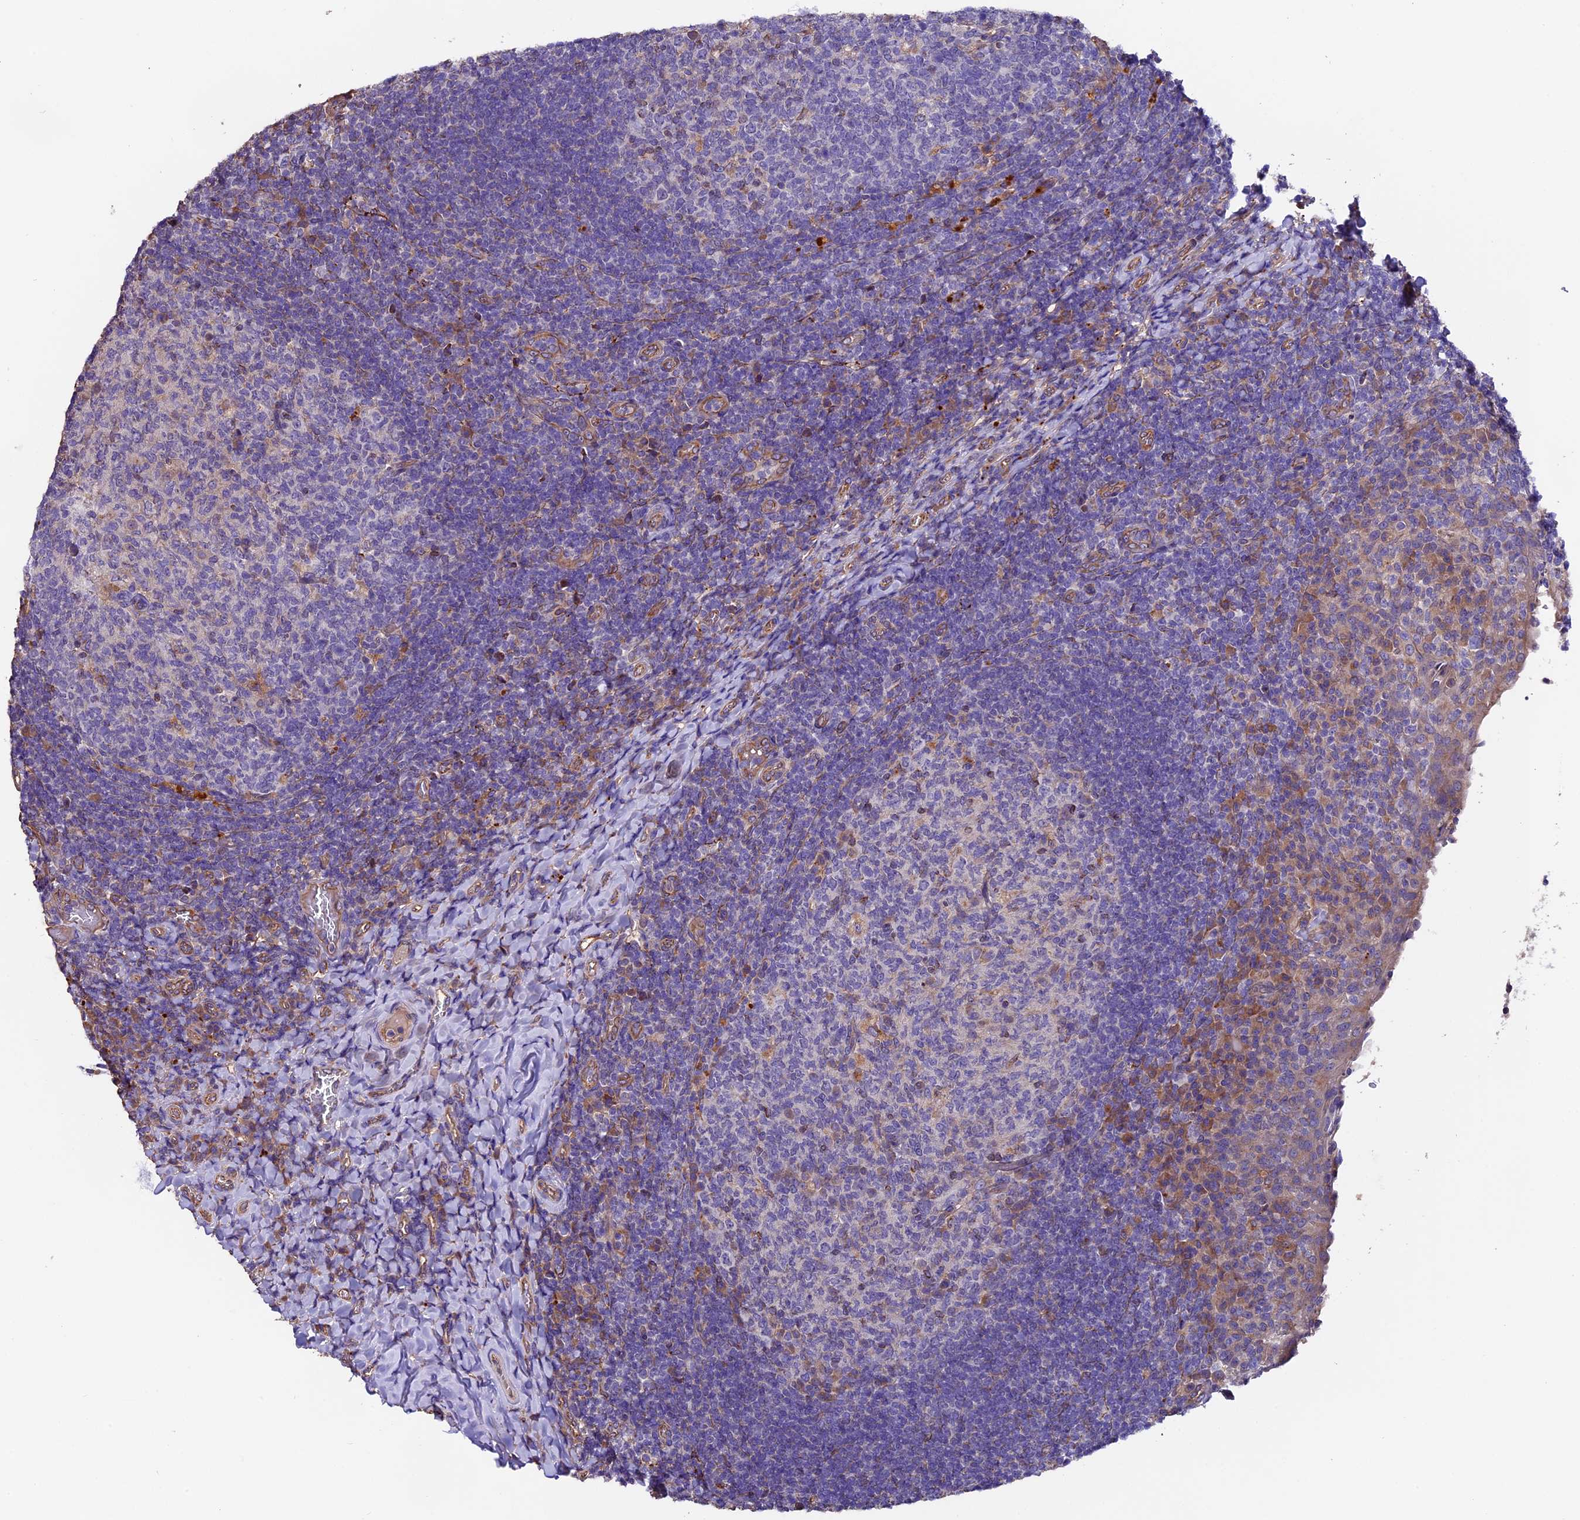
{"staining": {"intensity": "weak", "quantity": "<25%", "location": "cytoplasmic/membranous"}, "tissue": "tonsil", "cell_type": "Germinal center cells", "image_type": "normal", "snomed": [{"axis": "morphology", "description": "Normal tissue, NOS"}, {"axis": "topography", "description": "Tonsil"}], "caption": "A micrograph of tonsil stained for a protein displays no brown staining in germinal center cells. The staining is performed using DAB (3,3'-diaminobenzidine) brown chromogen with nuclei counter-stained in using hematoxylin.", "gene": "CLN5", "patient": {"sex": "female", "age": 10}}